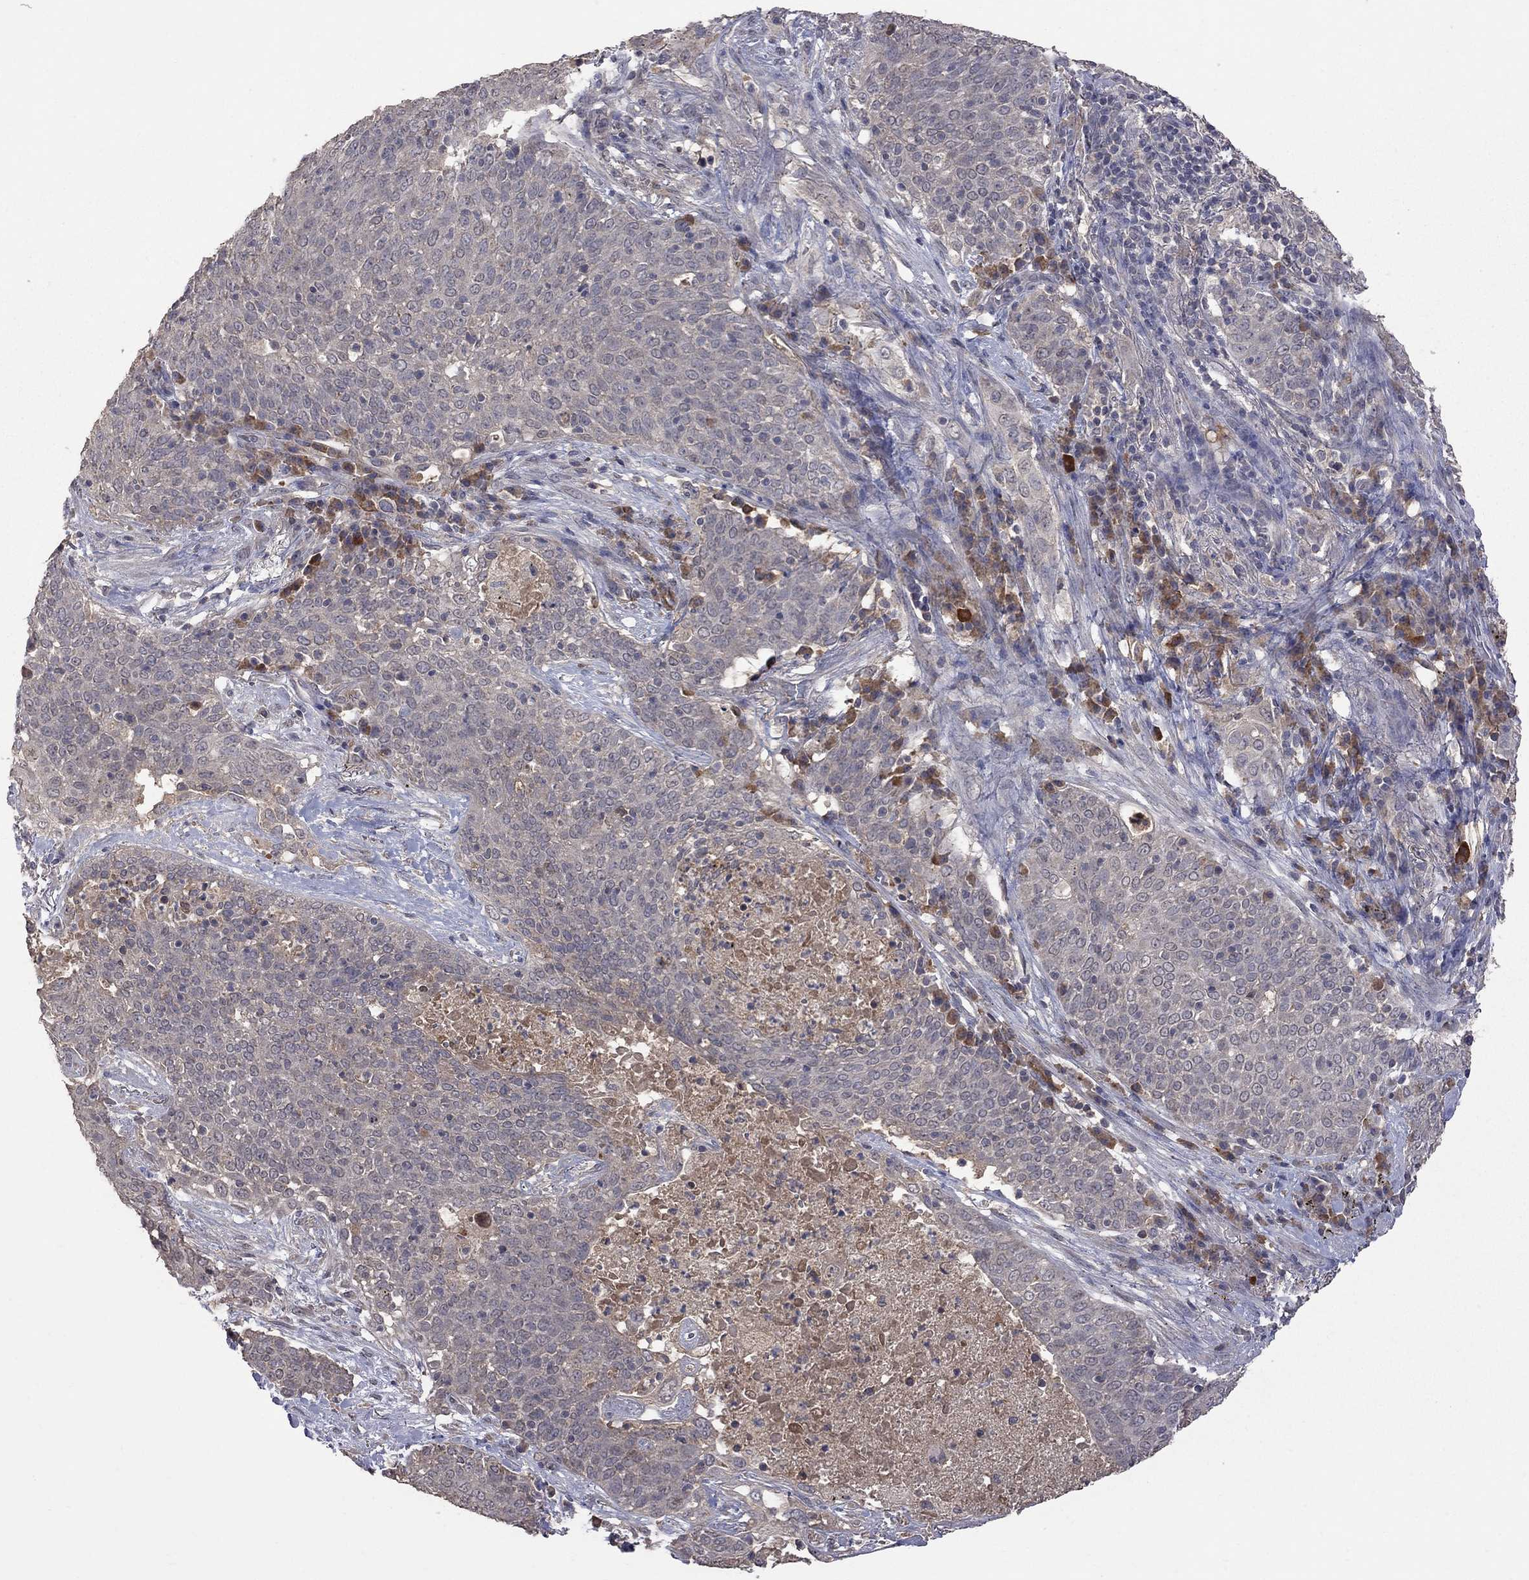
{"staining": {"intensity": "negative", "quantity": "none", "location": "none"}, "tissue": "lung cancer", "cell_type": "Tumor cells", "image_type": "cancer", "snomed": [{"axis": "morphology", "description": "Squamous cell carcinoma, NOS"}, {"axis": "topography", "description": "Lung"}], "caption": "An IHC micrograph of lung cancer (squamous cell carcinoma) is shown. There is no staining in tumor cells of lung cancer (squamous cell carcinoma).", "gene": "HTR6", "patient": {"sex": "male", "age": 82}}